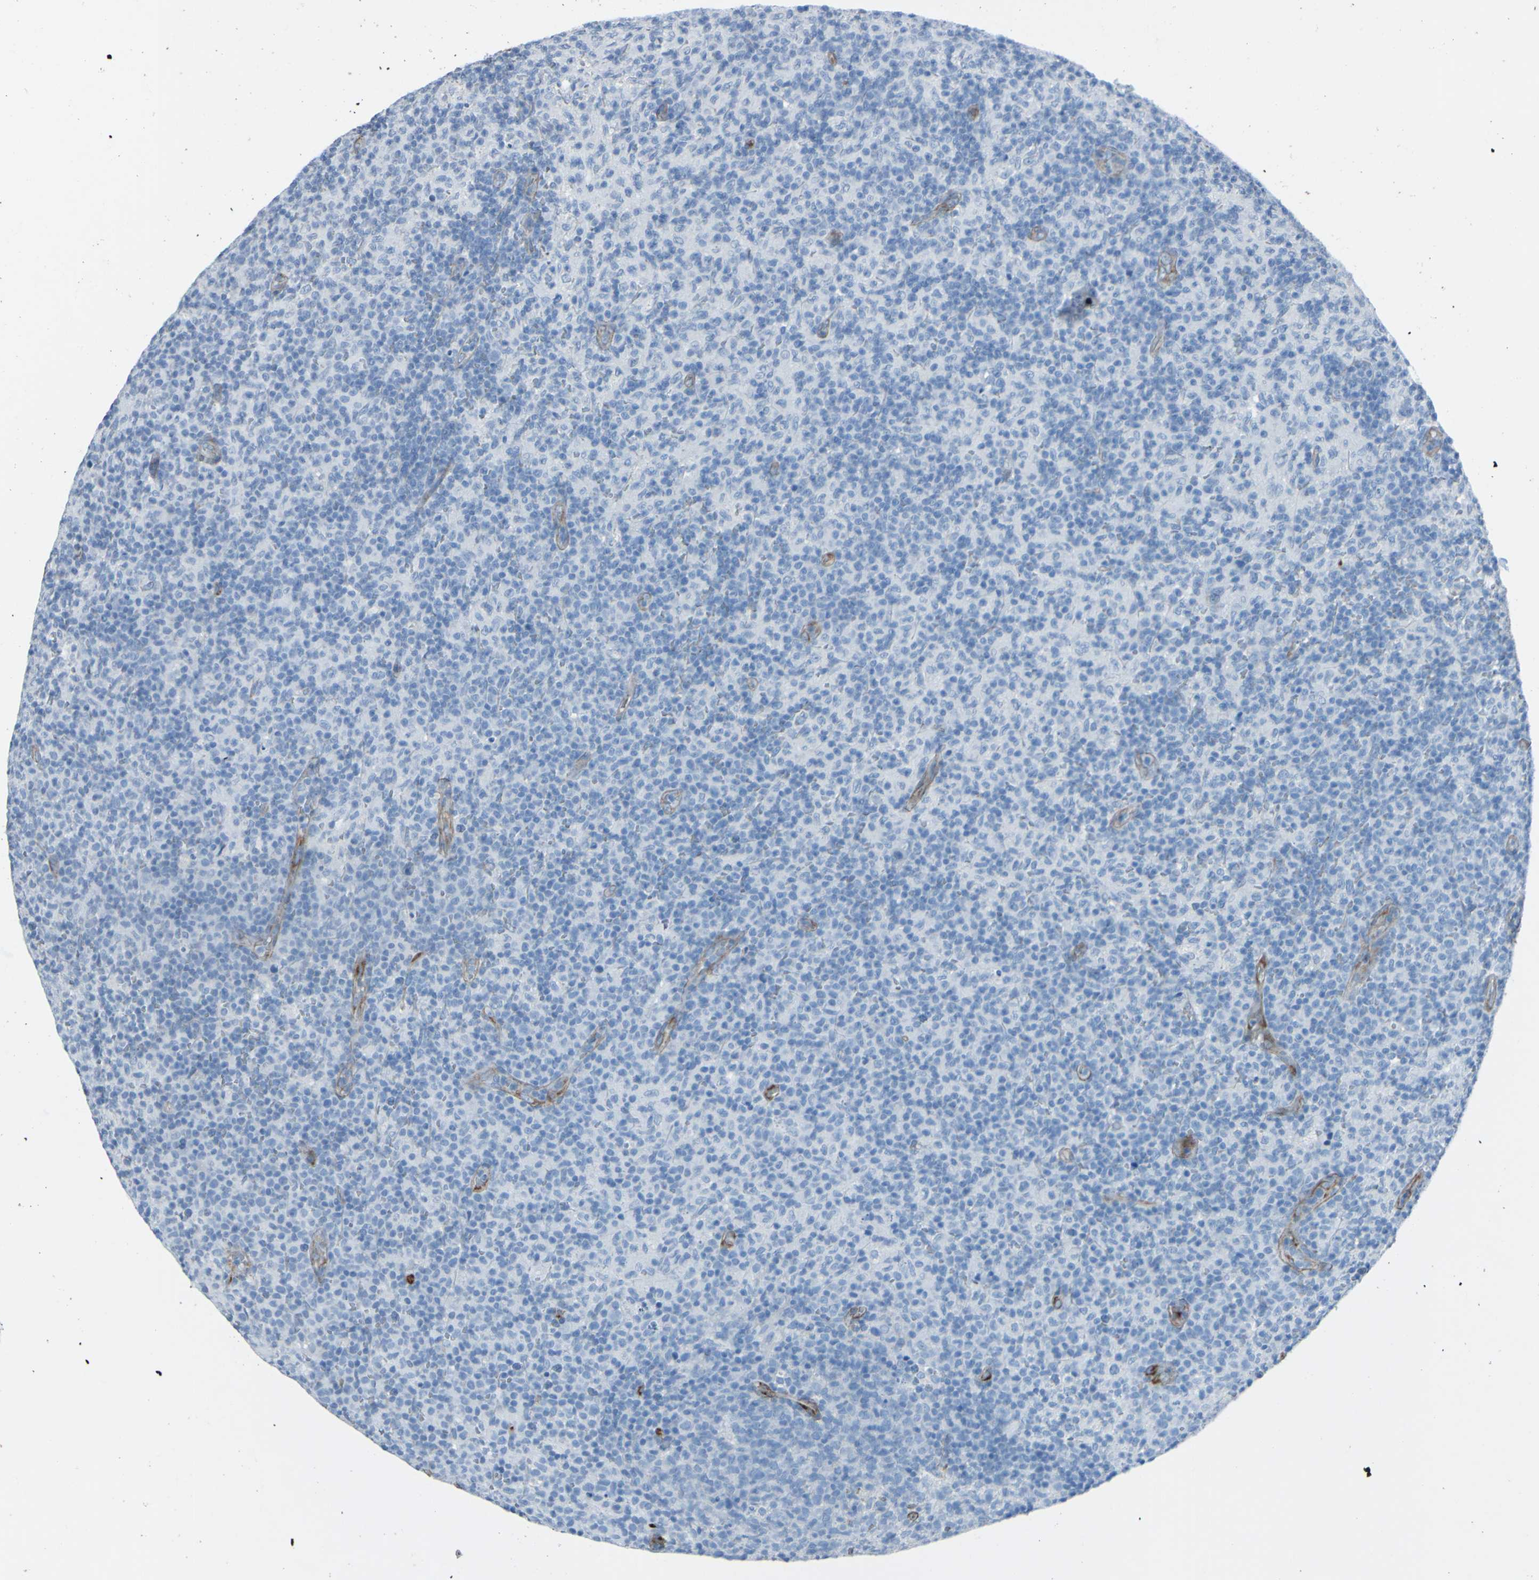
{"staining": {"intensity": "negative", "quantity": "none", "location": "none"}, "tissue": "lymph node", "cell_type": "Germinal center cells", "image_type": "normal", "snomed": [{"axis": "morphology", "description": "Normal tissue, NOS"}, {"axis": "morphology", "description": "Inflammation, NOS"}, {"axis": "topography", "description": "Lymph node"}], "caption": "Immunohistochemistry (IHC) micrograph of benign human lymph node stained for a protein (brown), which reveals no staining in germinal center cells. (DAB immunohistochemistry (IHC) with hematoxylin counter stain).", "gene": "COL4A2", "patient": {"sex": "male", "age": 55}}